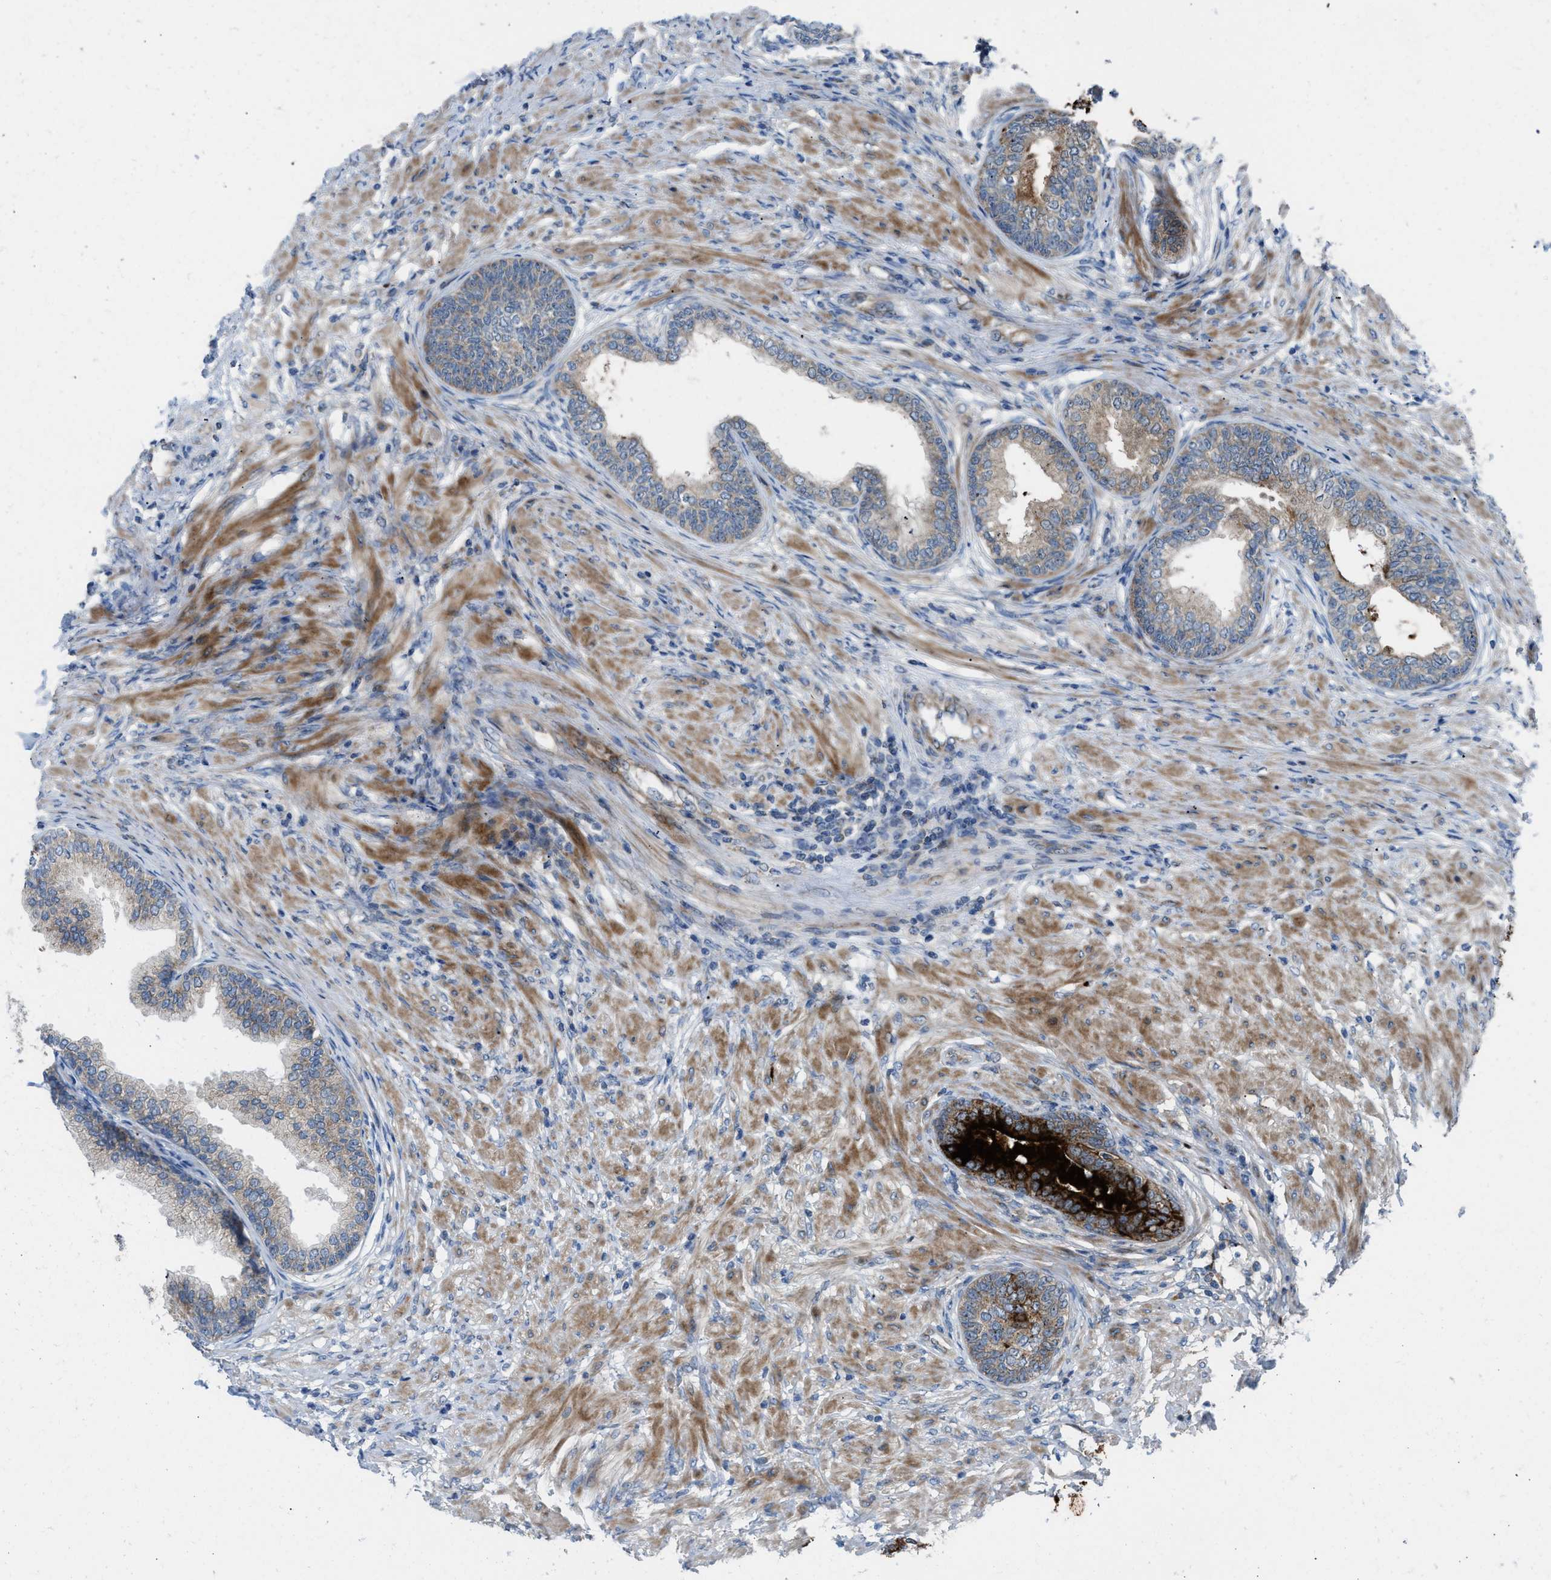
{"staining": {"intensity": "strong", "quantity": "<25%", "location": "cytoplasmic/membranous"}, "tissue": "prostate", "cell_type": "Glandular cells", "image_type": "normal", "snomed": [{"axis": "morphology", "description": "Normal tissue, NOS"}, {"axis": "topography", "description": "Prostate"}], "caption": "DAB (3,3'-diaminobenzidine) immunohistochemical staining of benign human prostate exhibits strong cytoplasmic/membranous protein positivity in approximately <25% of glandular cells.", "gene": "TPH1", "patient": {"sex": "male", "age": 76}}